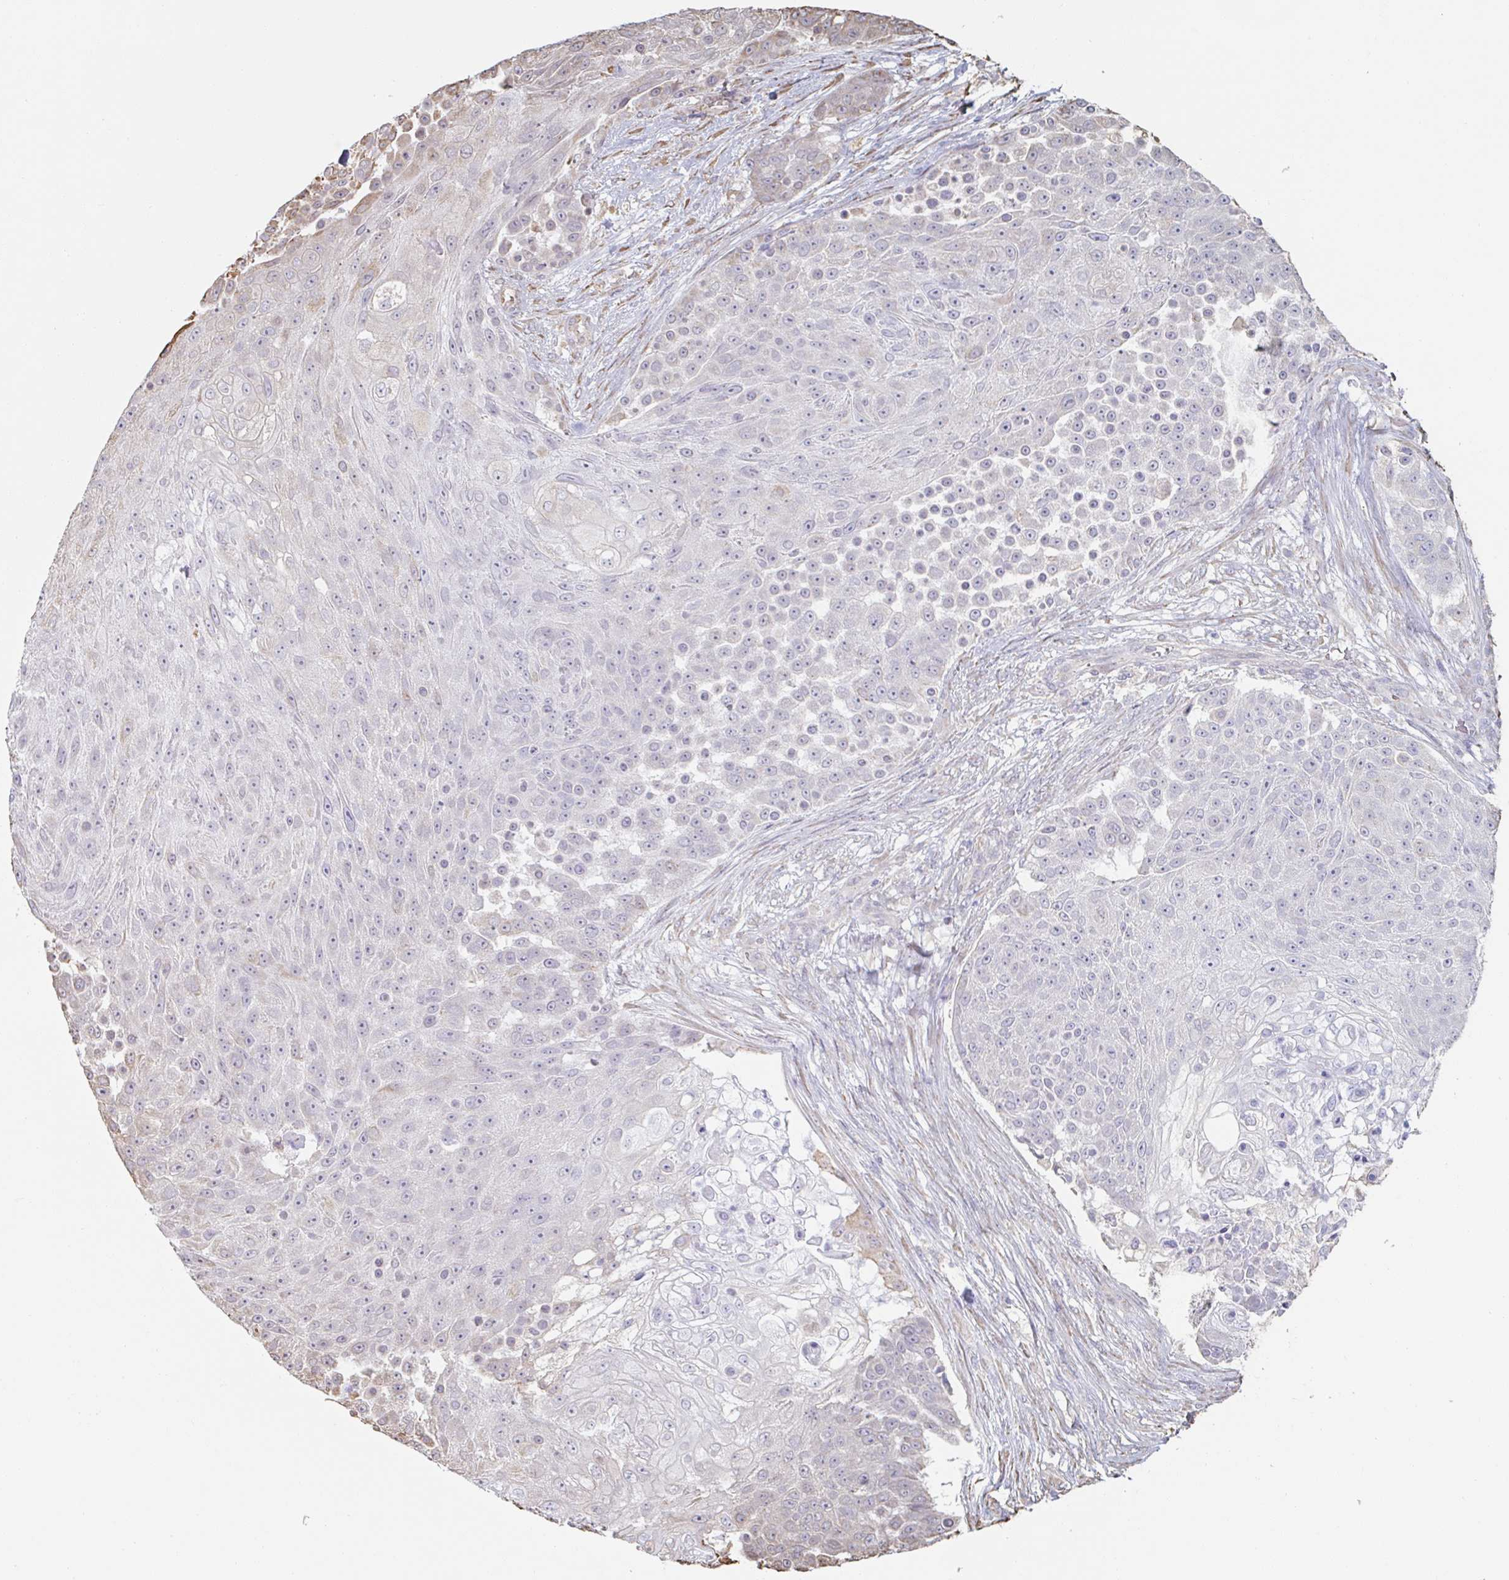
{"staining": {"intensity": "negative", "quantity": "none", "location": "none"}, "tissue": "urothelial cancer", "cell_type": "Tumor cells", "image_type": "cancer", "snomed": [{"axis": "morphology", "description": "Urothelial carcinoma, High grade"}, {"axis": "topography", "description": "Urinary bladder"}], "caption": "Immunohistochemical staining of urothelial cancer exhibits no significant positivity in tumor cells.", "gene": "RAB5IF", "patient": {"sex": "female", "age": 63}}